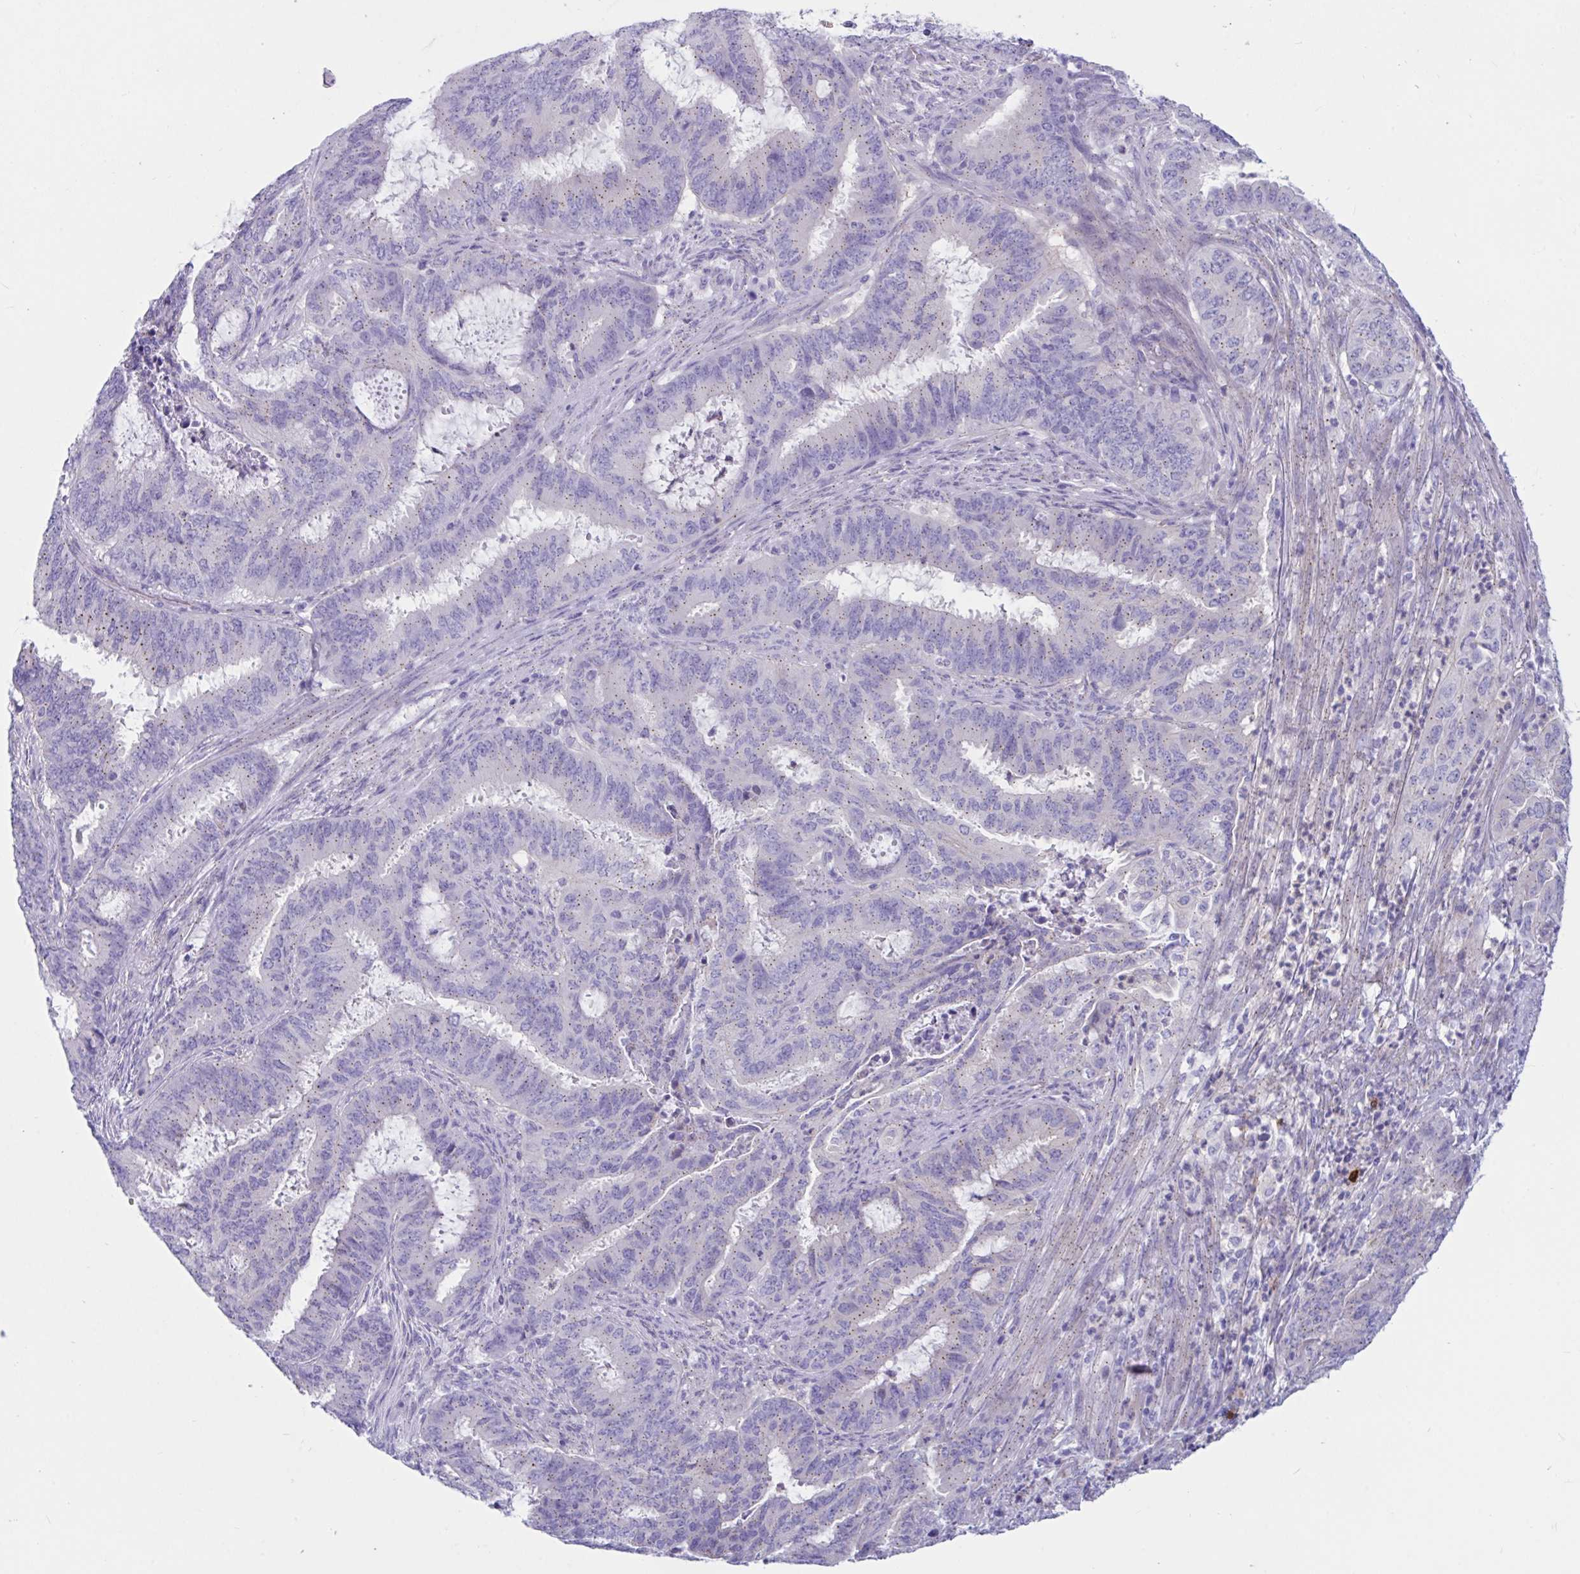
{"staining": {"intensity": "weak", "quantity": "25%-75%", "location": "cytoplasmic/membranous"}, "tissue": "endometrial cancer", "cell_type": "Tumor cells", "image_type": "cancer", "snomed": [{"axis": "morphology", "description": "Adenocarcinoma, NOS"}, {"axis": "topography", "description": "Endometrium"}], "caption": "Tumor cells display low levels of weak cytoplasmic/membranous staining in about 25%-75% of cells in adenocarcinoma (endometrial).", "gene": "RNASE3", "patient": {"sex": "female", "age": 51}}